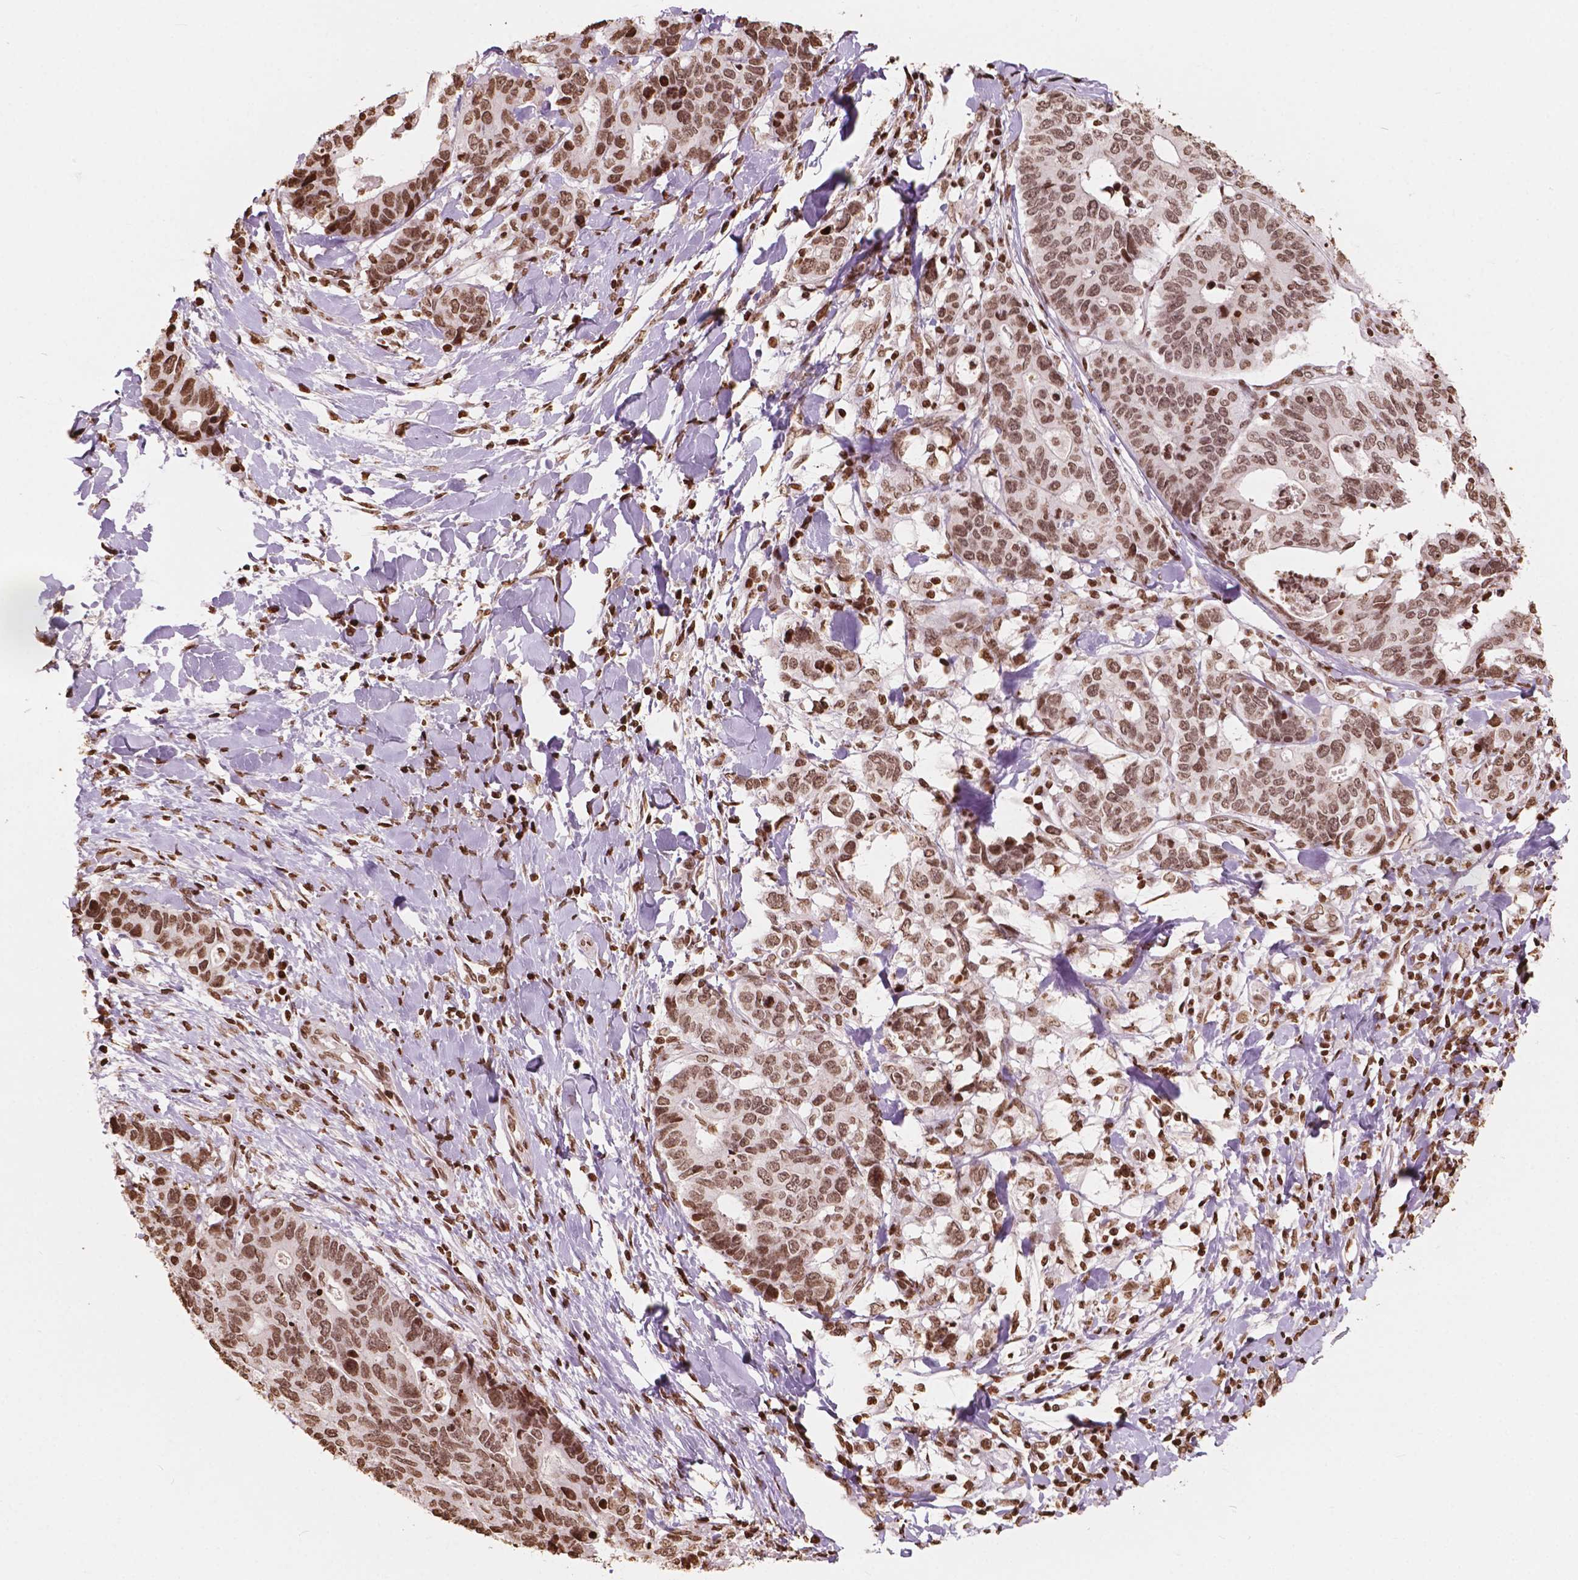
{"staining": {"intensity": "moderate", "quantity": ">75%", "location": "nuclear"}, "tissue": "stomach cancer", "cell_type": "Tumor cells", "image_type": "cancer", "snomed": [{"axis": "morphology", "description": "Adenocarcinoma, NOS"}, {"axis": "topography", "description": "Stomach, upper"}], "caption": "Human stomach adenocarcinoma stained for a protein (brown) demonstrates moderate nuclear positive positivity in about >75% of tumor cells.", "gene": "H3C7", "patient": {"sex": "female", "age": 67}}